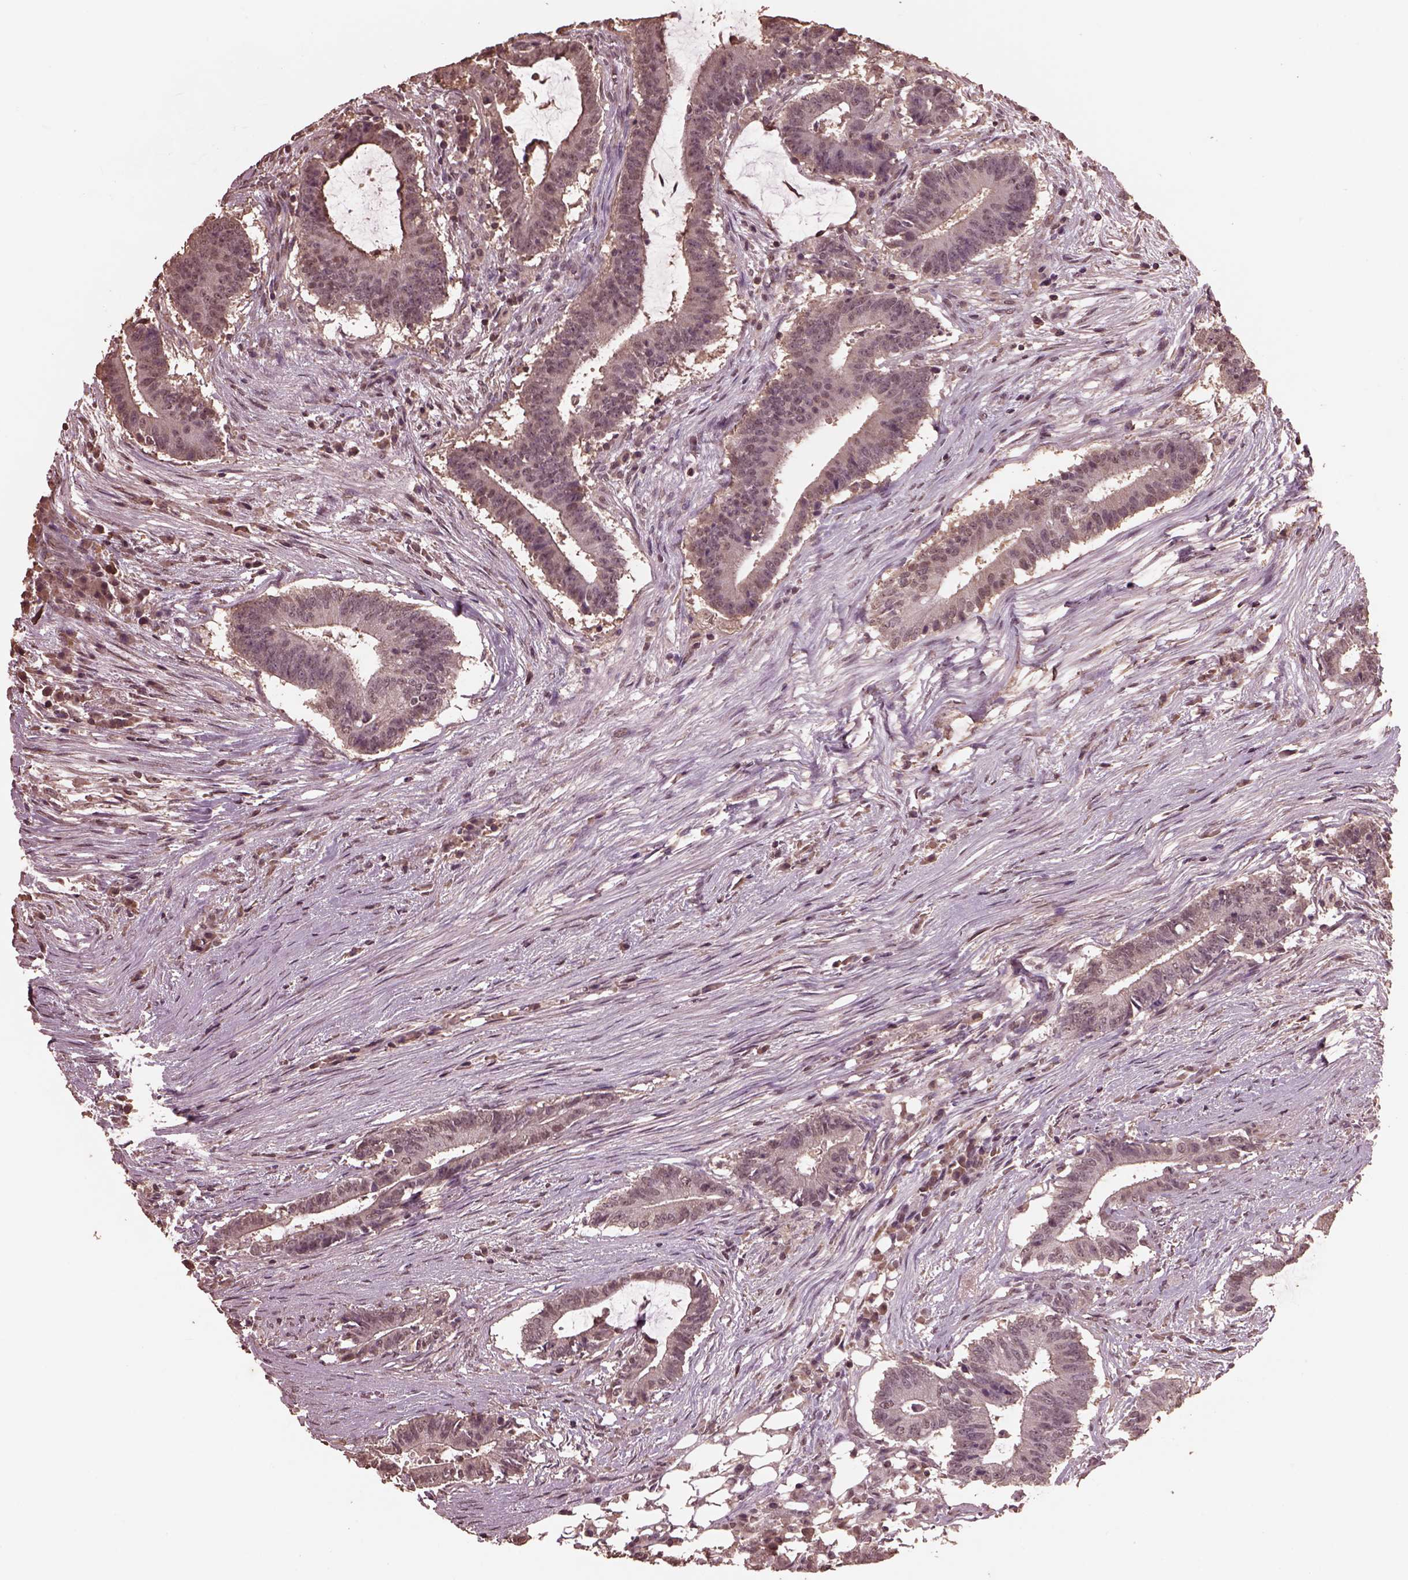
{"staining": {"intensity": "negative", "quantity": "none", "location": "none"}, "tissue": "colorectal cancer", "cell_type": "Tumor cells", "image_type": "cancer", "snomed": [{"axis": "morphology", "description": "Adenocarcinoma, NOS"}, {"axis": "topography", "description": "Colon"}], "caption": "A histopathology image of colorectal adenocarcinoma stained for a protein exhibits no brown staining in tumor cells. (DAB immunohistochemistry with hematoxylin counter stain).", "gene": "CPT1C", "patient": {"sex": "female", "age": 43}}